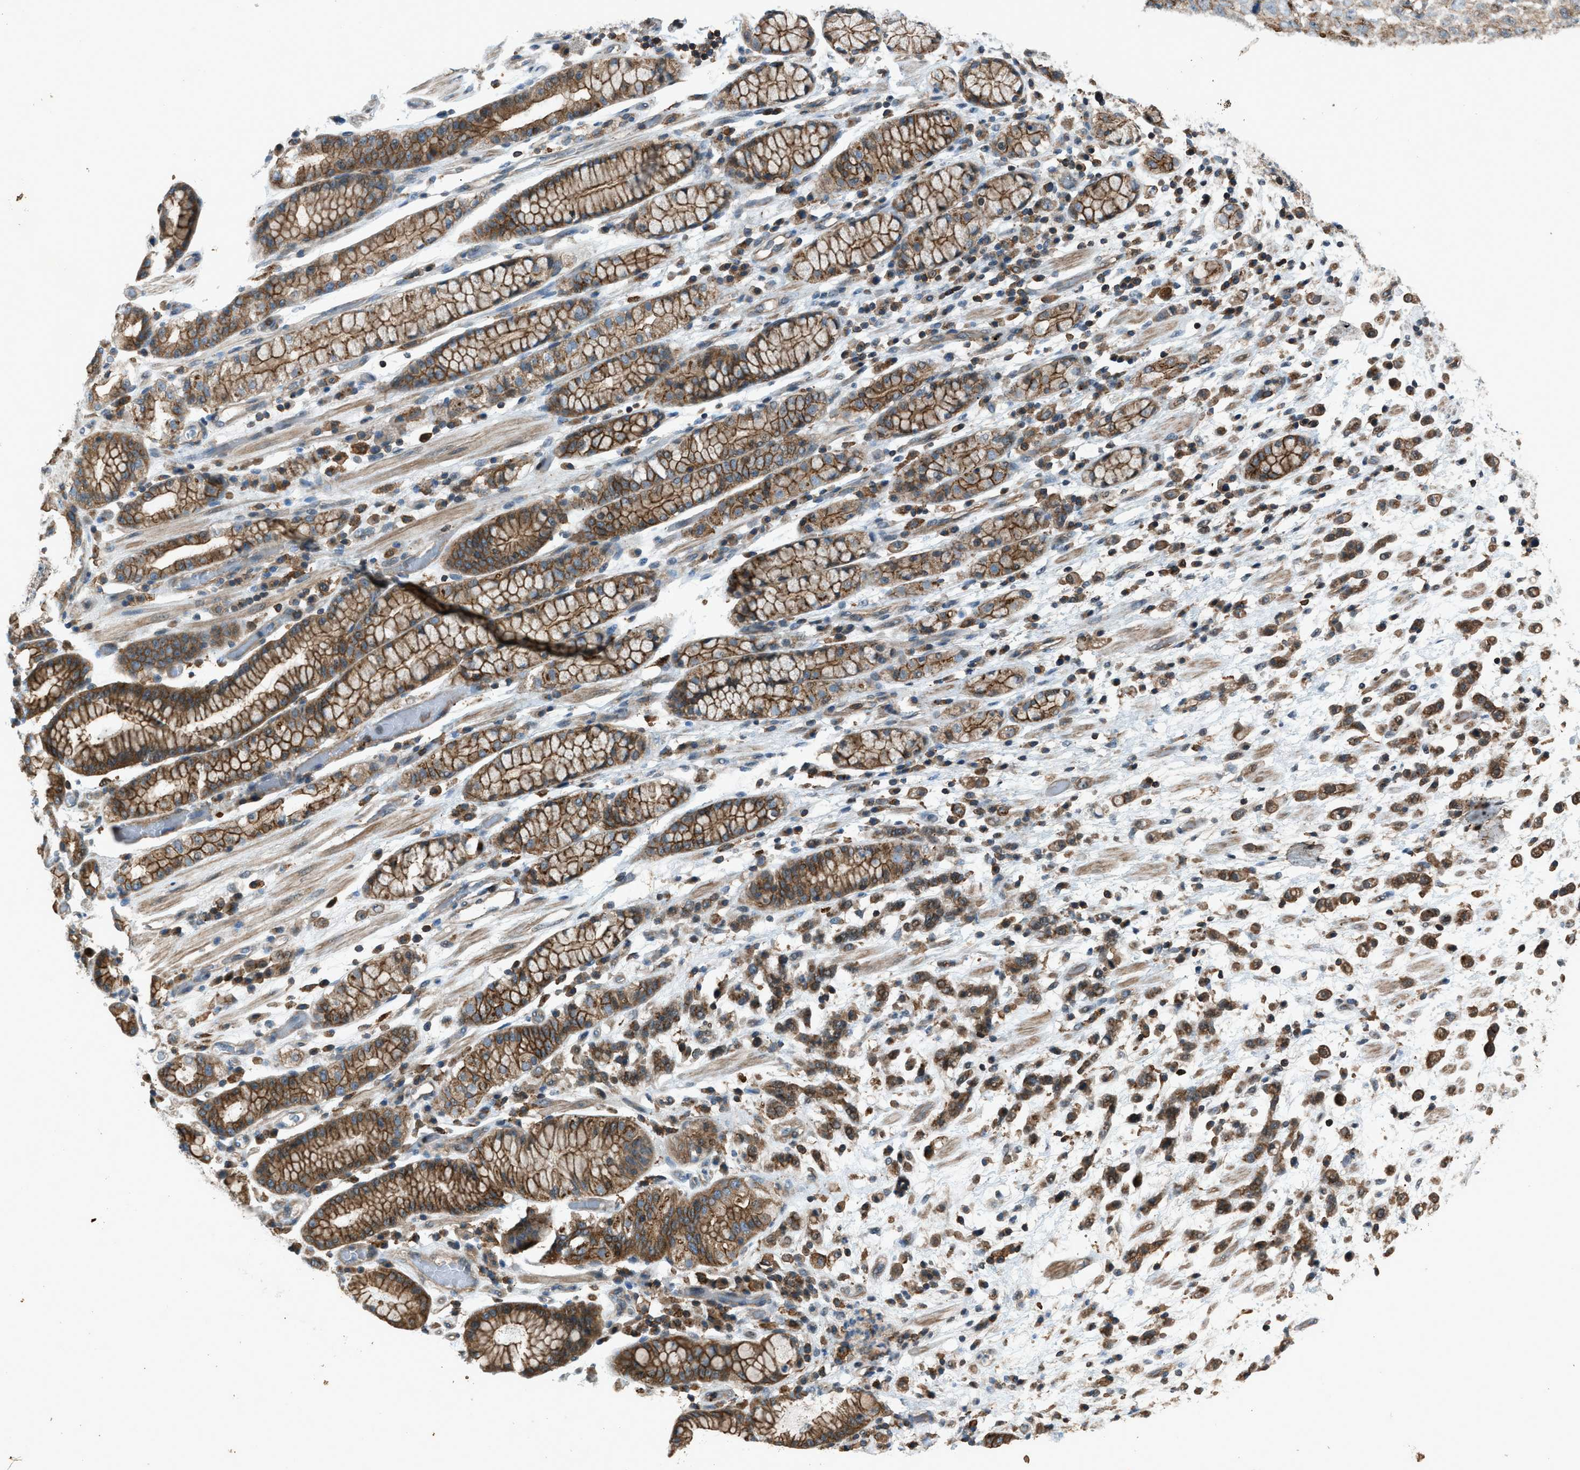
{"staining": {"intensity": "strong", "quantity": ">75%", "location": "cytoplasmic/membranous"}, "tissue": "stomach cancer", "cell_type": "Tumor cells", "image_type": "cancer", "snomed": [{"axis": "morphology", "description": "Adenocarcinoma, NOS"}, {"axis": "topography", "description": "Stomach, lower"}], "caption": "This photomicrograph exhibits immunohistochemistry staining of human adenocarcinoma (stomach), with high strong cytoplasmic/membranous staining in approximately >75% of tumor cells.", "gene": "DYRK1A", "patient": {"sex": "male", "age": 88}}